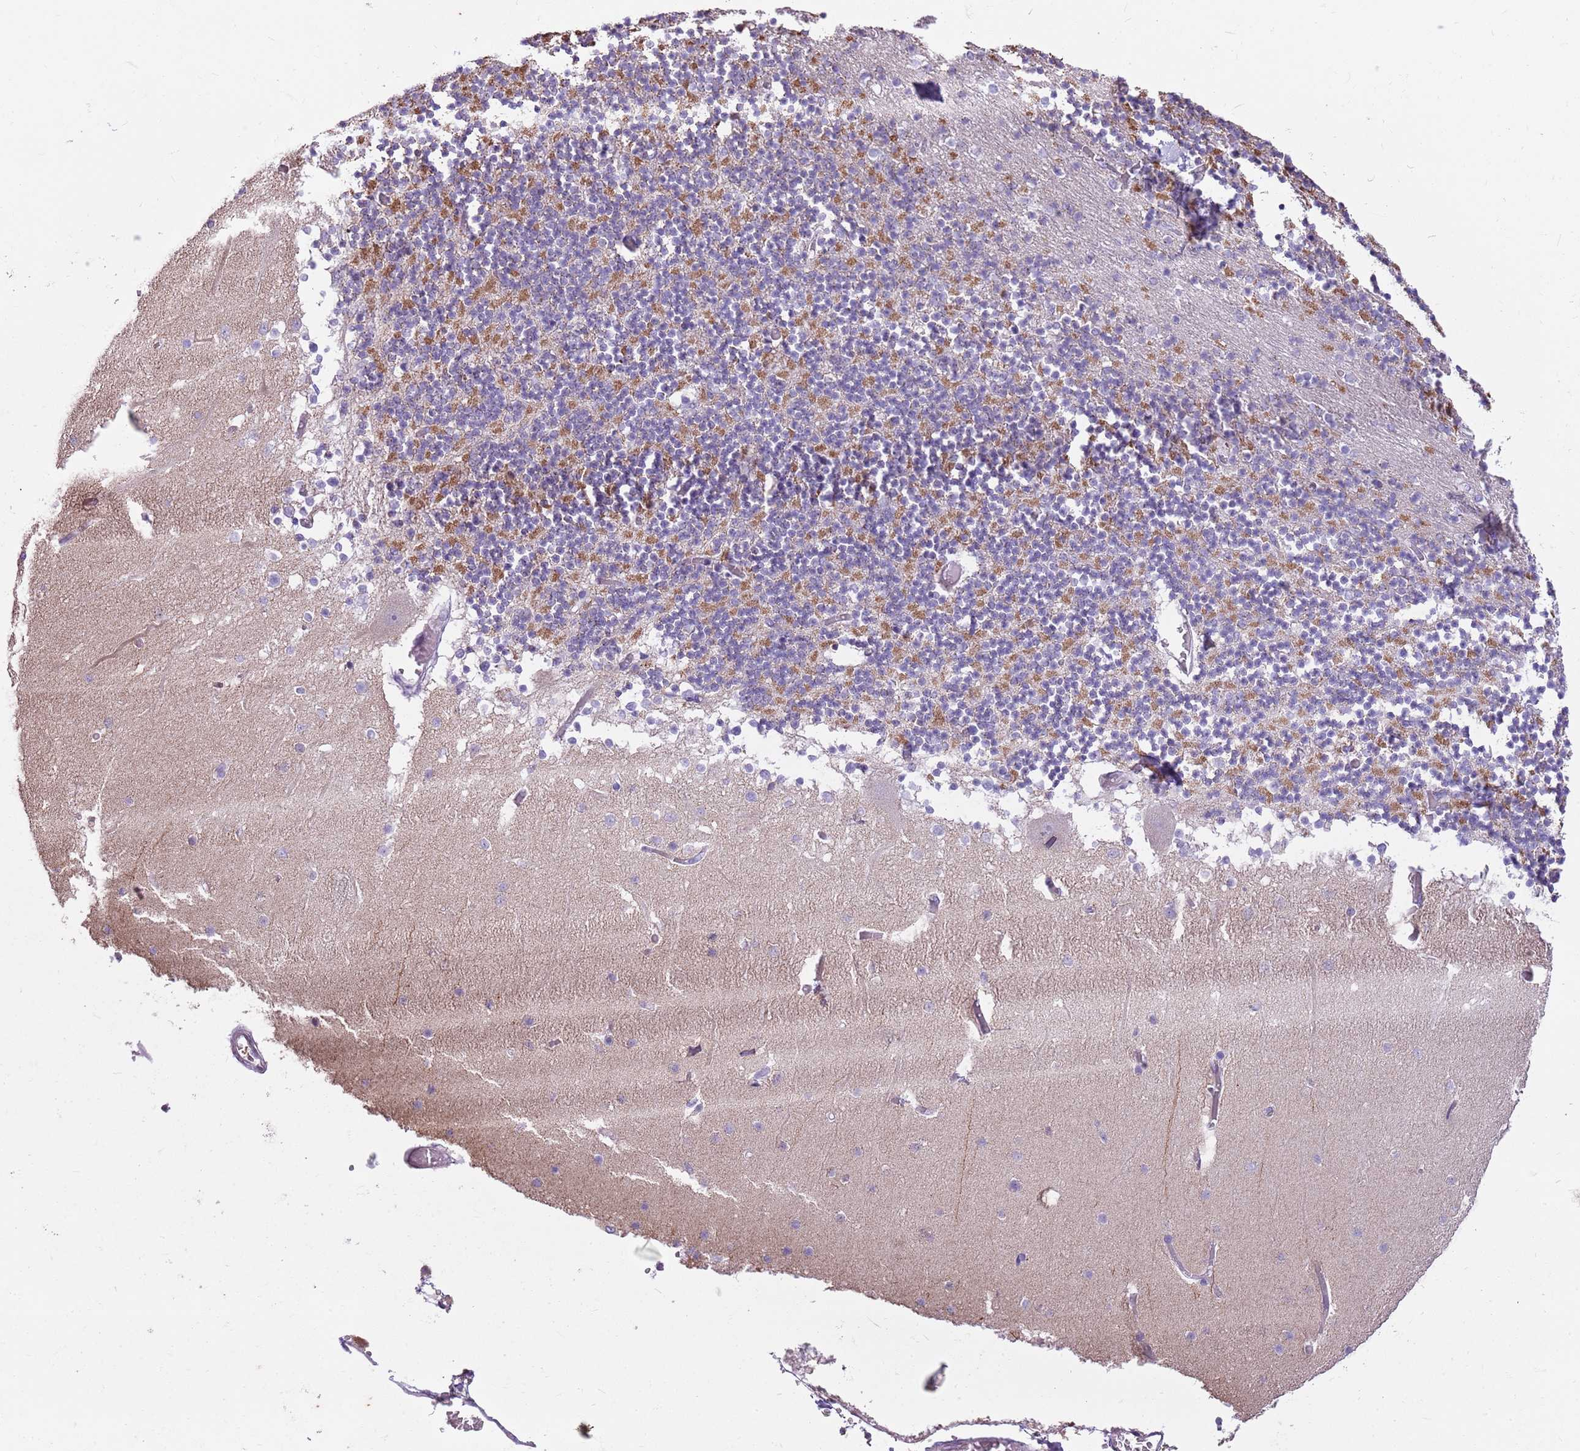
{"staining": {"intensity": "moderate", "quantity": "25%-75%", "location": "cytoplasmic/membranous"}, "tissue": "cerebellum", "cell_type": "Cells in granular layer", "image_type": "normal", "snomed": [{"axis": "morphology", "description": "Normal tissue, NOS"}, {"axis": "topography", "description": "Cerebellum"}], "caption": "Moderate cytoplasmic/membranous expression is appreciated in approximately 25%-75% of cells in granular layer in unremarkable cerebellum. (DAB IHC with brightfield microscopy, high magnification).", "gene": "CNPPD1", "patient": {"sex": "female", "age": 28}}